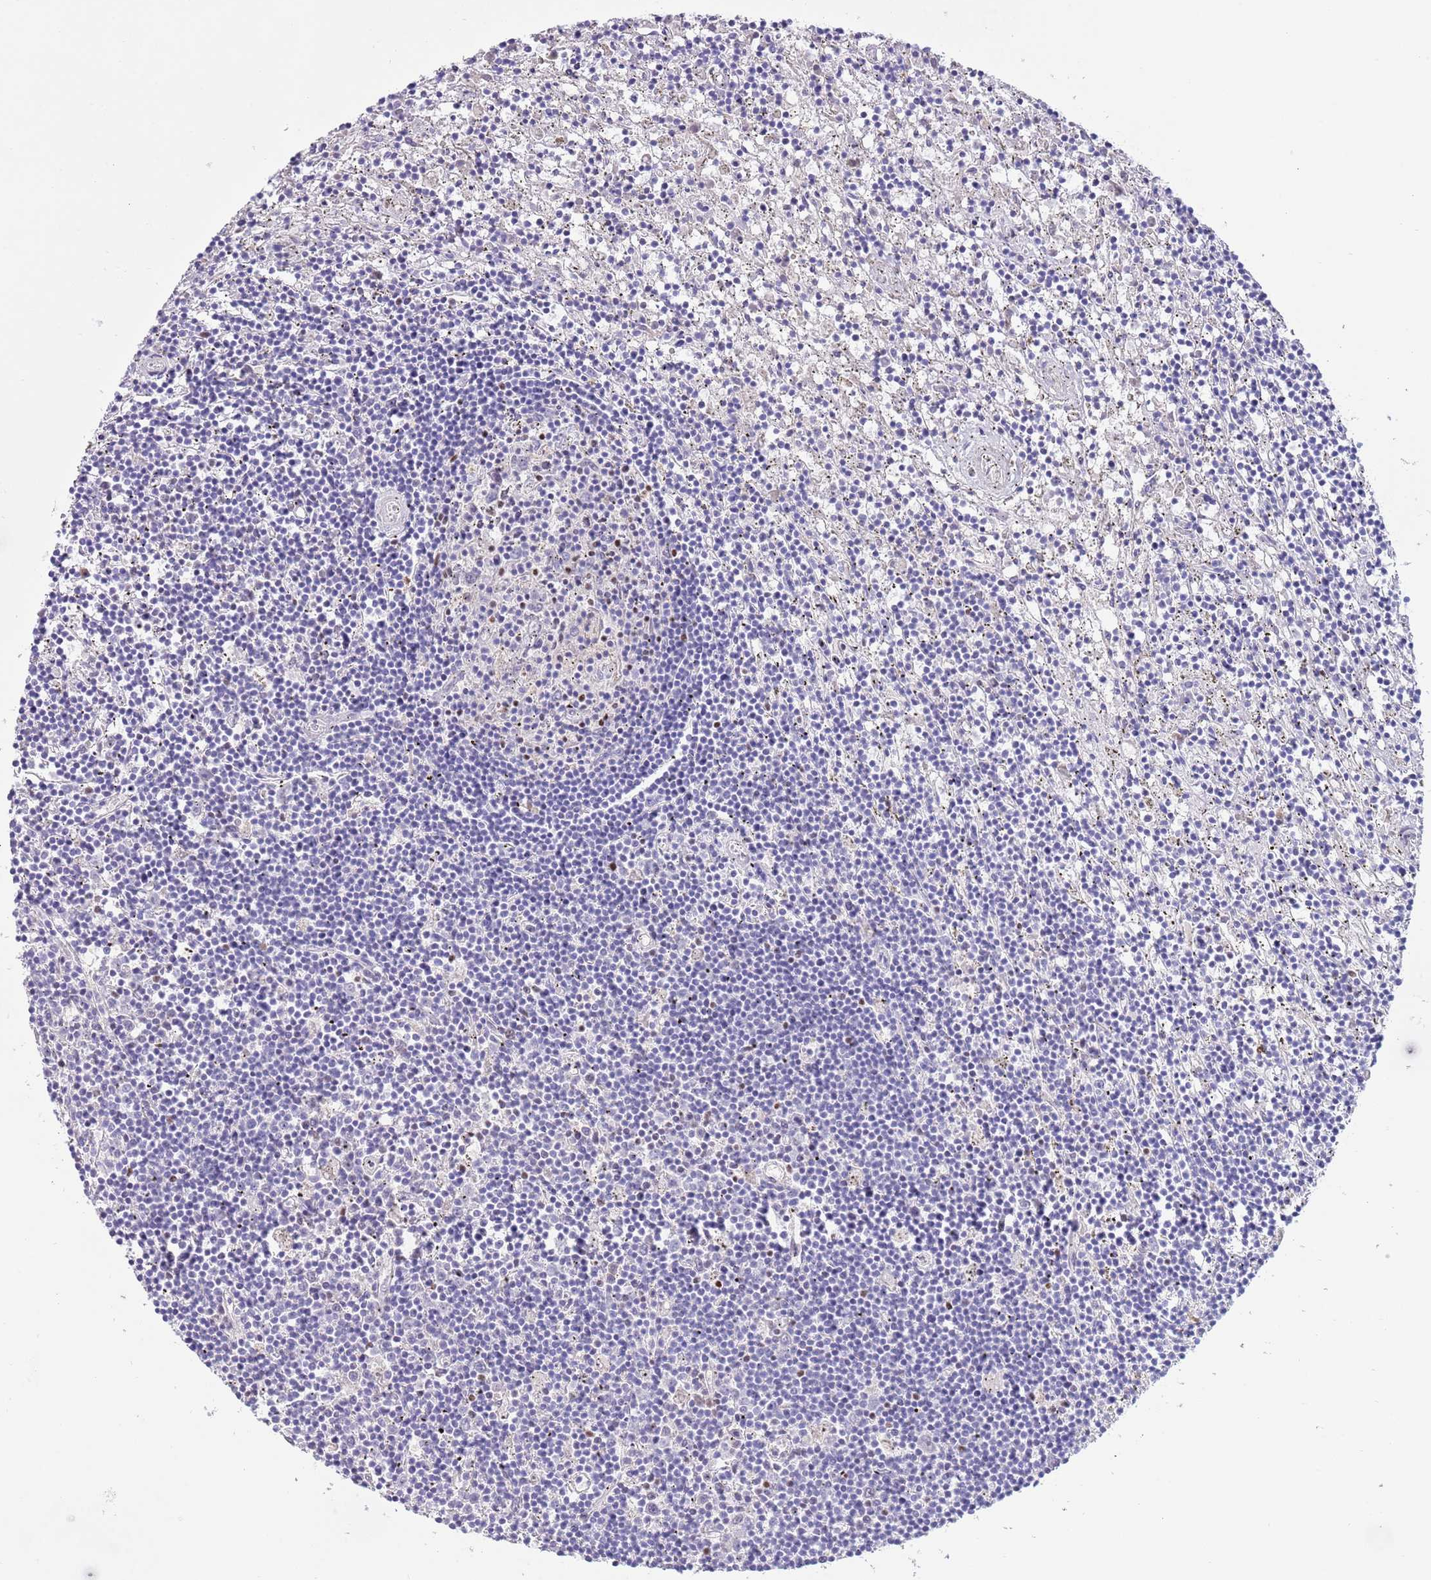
{"staining": {"intensity": "negative", "quantity": "none", "location": "none"}, "tissue": "lymphoma", "cell_type": "Tumor cells", "image_type": "cancer", "snomed": [{"axis": "morphology", "description": "Malignant lymphoma, non-Hodgkin's type, Low grade"}, {"axis": "topography", "description": "Spleen"}], "caption": "DAB immunohistochemical staining of human lymphoma demonstrates no significant staining in tumor cells. (DAB (3,3'-diaminobenzidine) immunohistochemistry (IHC), high magnification).", "gene": "TOX2", "patient": {"sex": "male", "age": 76}}